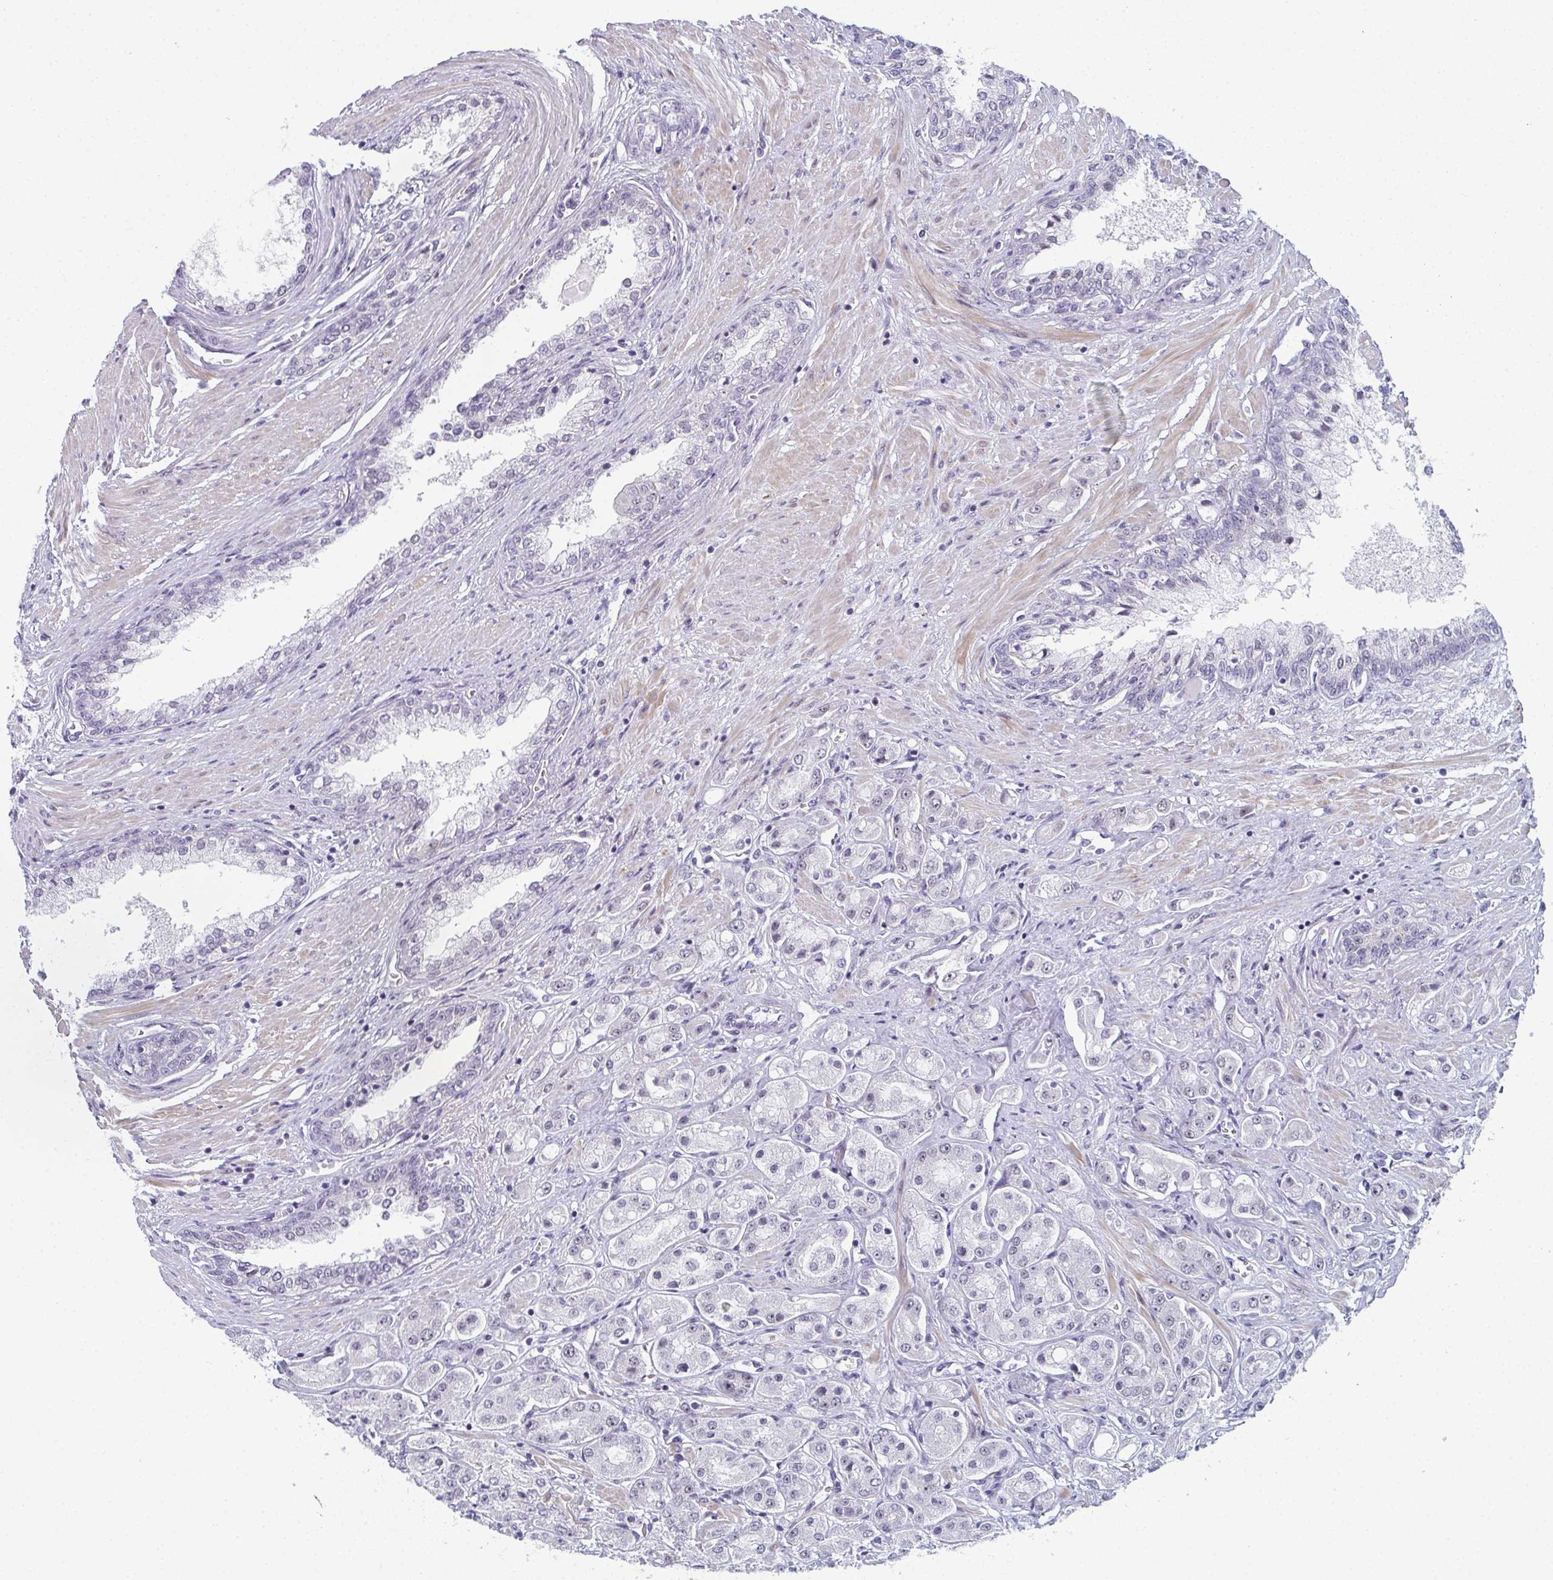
{"staining": {"intensity": "negative", "quantity": "none", "location": "none"}, "tissue": "prostate cancer", "cell_type": "Tumor cells", "image_type": "cancer", "snomed": [{"axis": "morphology", "description": "Adenocarcinoma, High grade"}, {"axis": "topography", "description": "Prostate"}], "caption": "This is a photomicrograph of immunohistochemistry (IHC) staining of adenocarcinoma (high-grade) (prostate), which shows no staining in tumor cells. (DAB (3,3'-diaminobenzidine) immunohistochemistry with hematoxylin counter stain).", "gene": "PYCR3", "patient": {"sex": "male", "age": 67}}